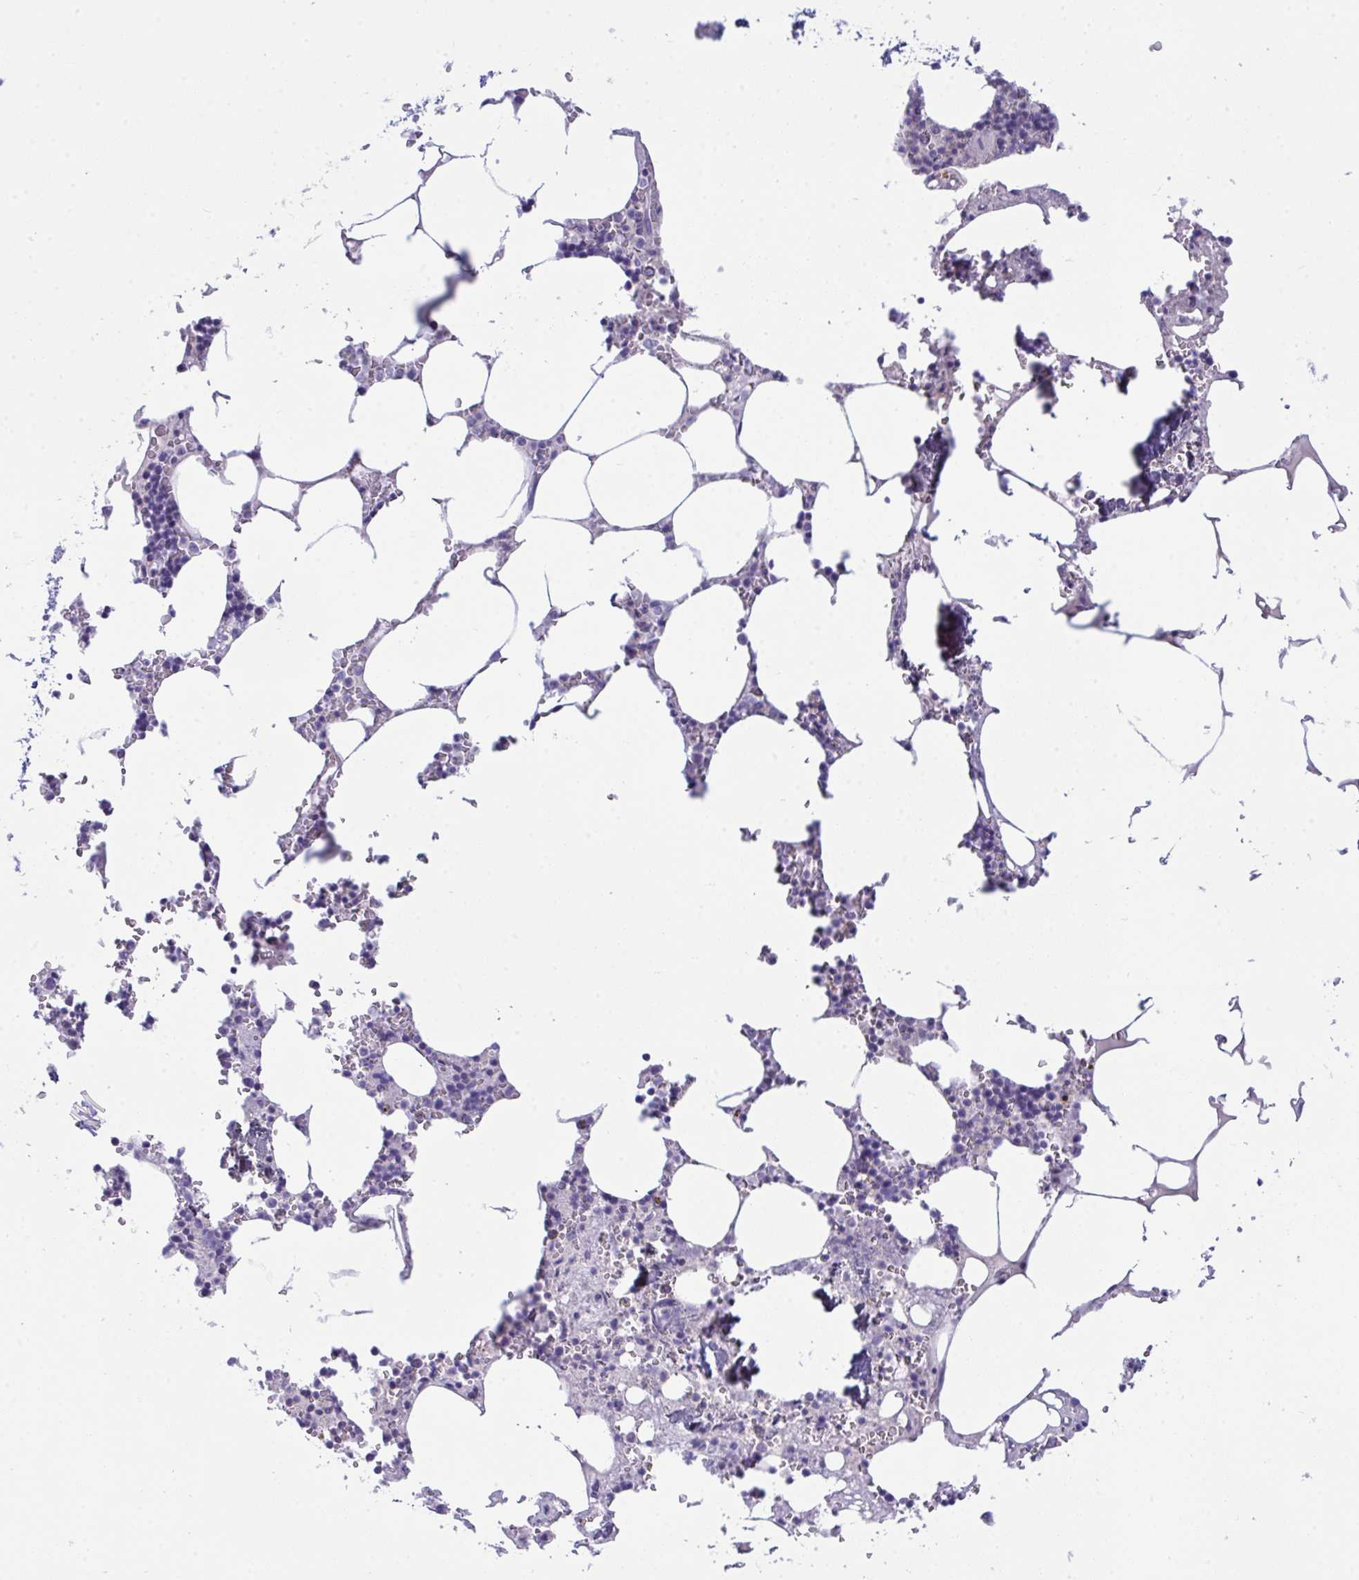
{"staining": {"intensity": "negative", "quantity": "none", "location": "none"}, "tissue": "bone marrow", "cell_type": "Hematopoietic cells", "image_type": "normal", "snomed": [{"axis": "morphology", "description": "Normal tissue, NOS"}, {"axis": "topography", "description": "Bone marrow"}], "caption": "The histopathology image displays no significant expression in hematopoietic cells of bone marrow.", "gene": "PLA2G12B", "patient": {"sex": "male", "age": 54}}